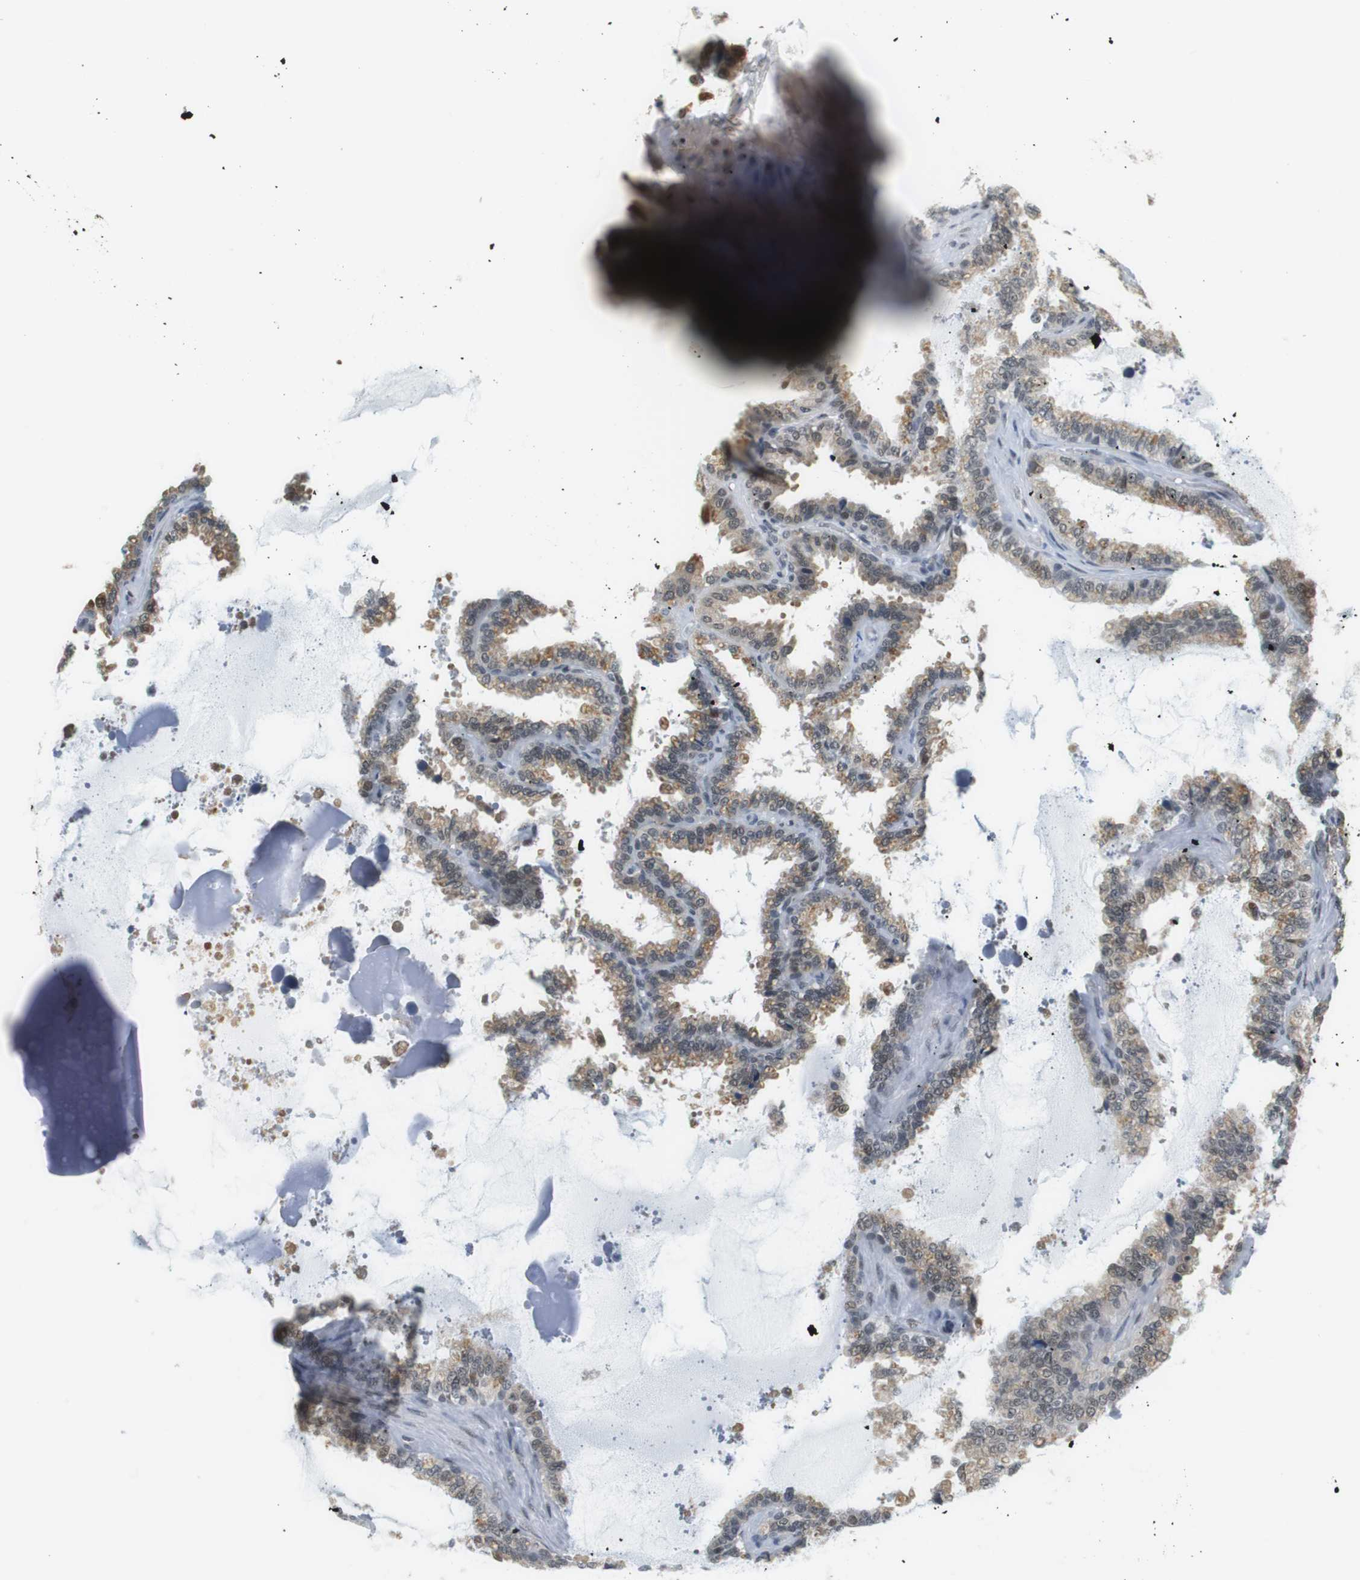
{"staining": {"intensity": "moderate", "quantity": "25%-75%", "location": "cytoplasmic/membranous"}, "tissue": "seminal vesicle", "cell_type": "Glandular cells", "image_type": "normal", "snomed": [{"axis": "morphology", "description": "Normal tissue, NOS"}, {"axis": "topography", "description": "Seminal veicle"}], "caption": "Glandular cells display medium levels of moderate cytoplasmic/membranous positivity in about 25%-75% of cells in normal seminal vesicle. (DAB (3,3'-diaminobenzidine) IHC, brown staining for protein, blue staining for nuclei).", "gene": "RNF38", "patient": {"sex": "male", "age": 46}}